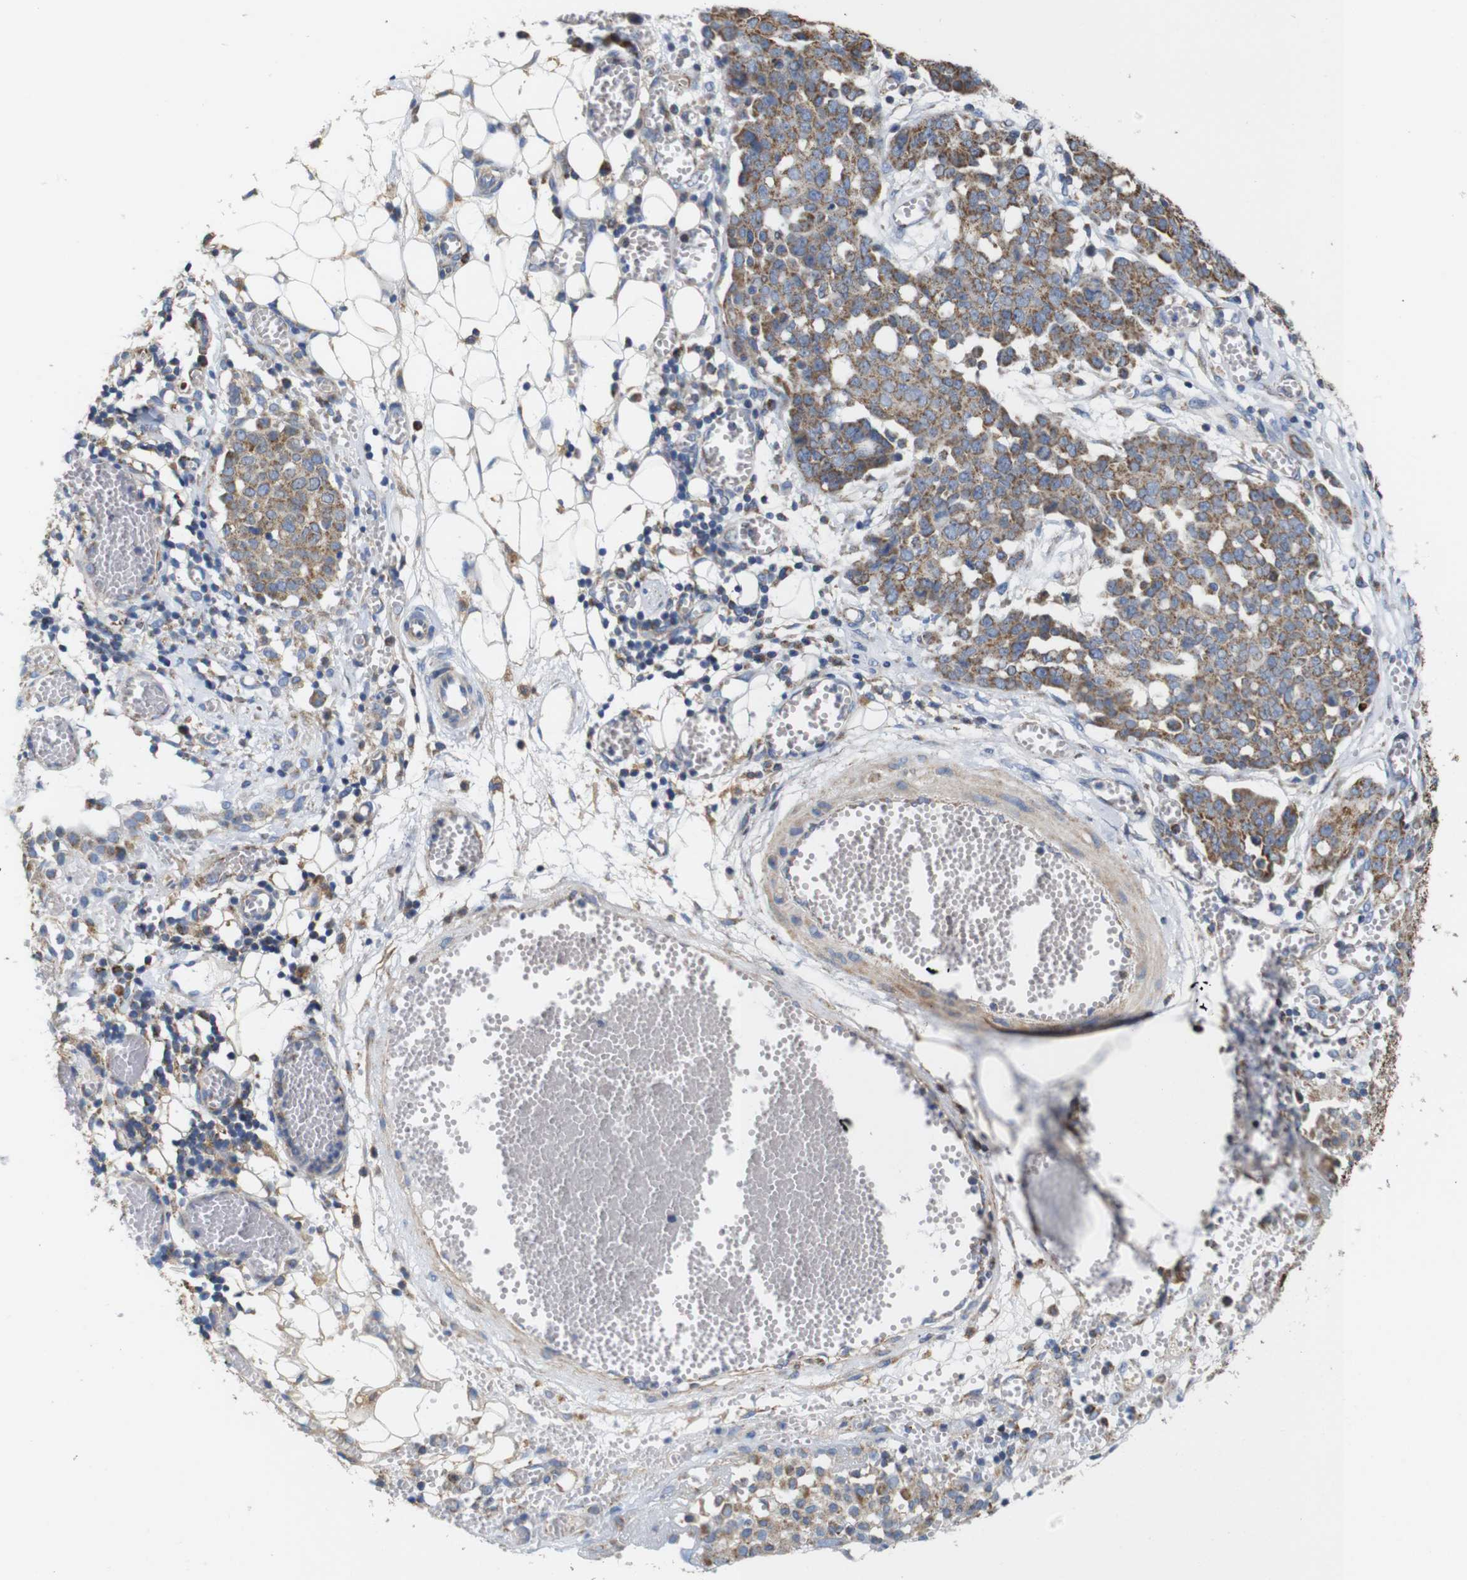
{"staining": {"intensity": "moderate", "quantity": ">75%", "location": "cytoplasmic/membranous"}, "tissue": "ovarian cancer", "cell_type": "Tumor cells", "image_type": "cancer", "snomed": [{"axis": "morphology", "description": "Cystadenocarcinoma, serous, NOS"}, {"axis": "topography", "description": "Soft tissue"}, {"axis": "topography", "description": "Ovary"}], "caption": "Immunohistochemistry (IHC) image of neoplastic tissue: serous cystadenocarcinoma (ovarian) stained using immunohistochemistry demonstrates medium levels of moderate protein expression localized specifically in the cytoplasmic/membranous of tumor cells, appearing as a cytoplasmic/membranous brown color.", "gene": "FAM171B", "patient": {"sex": "female", "age": 57}}